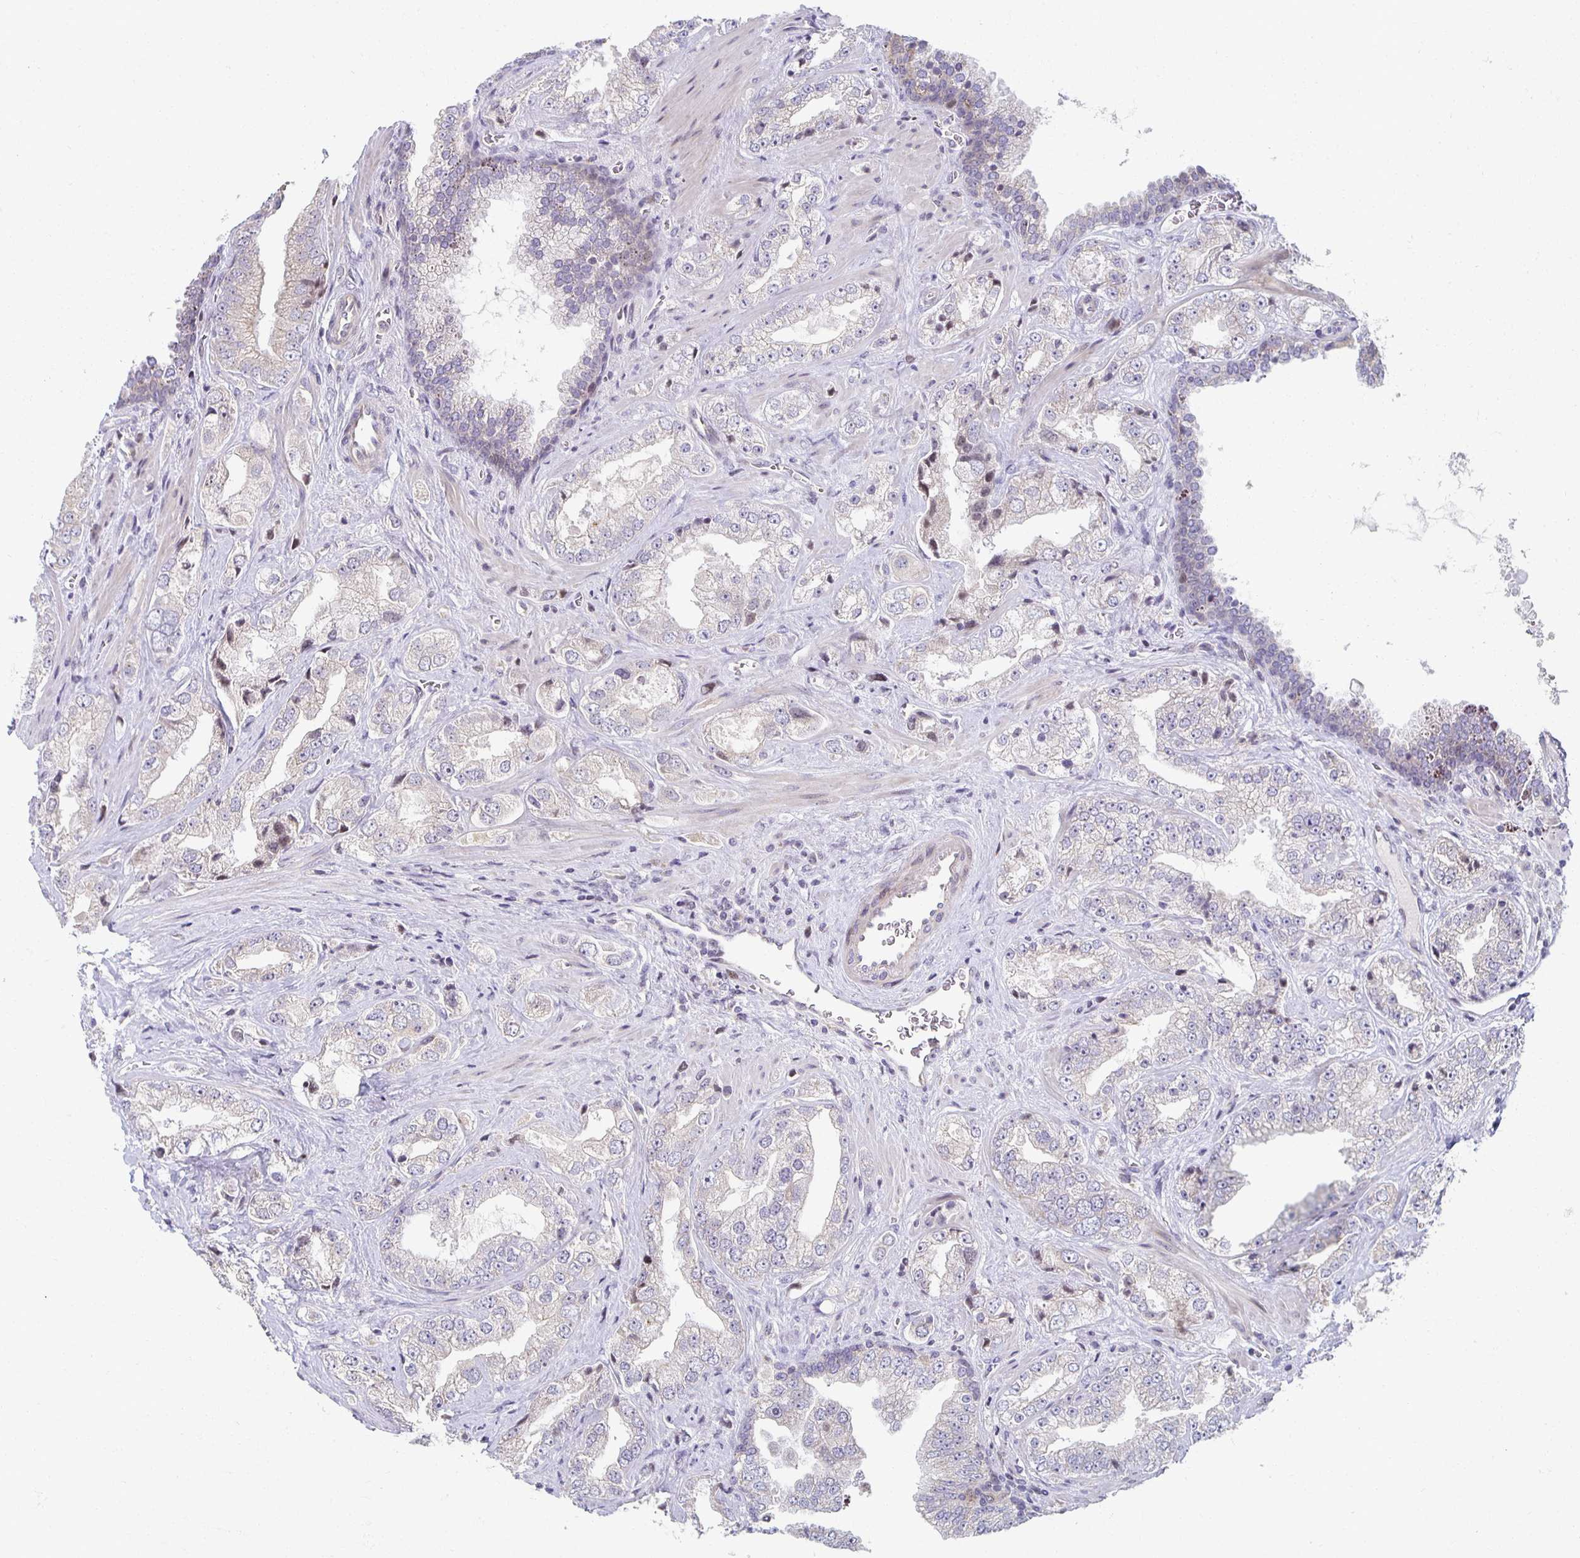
{"staining": {"intensity": "weak", "quantity": "<25%", "location": "cytoplasmic/membranous"}, "tissue": "prostate cancer", "cell_type": "Tumor cells", "image_type": "cancer", "snomed": [{"axis": "morphology", "description": "Adenocarcinoma, High grade"}, {"axis": "topography", "description": "Prostate"}], "caption": "Prostate high-grade adenocarcinoma stained for a protein using immunohistochemistry (IHC) reveals no staining tumor cells.", "gene": "HCFC1R1", "patient": {"sex": "male", "age": 67}}